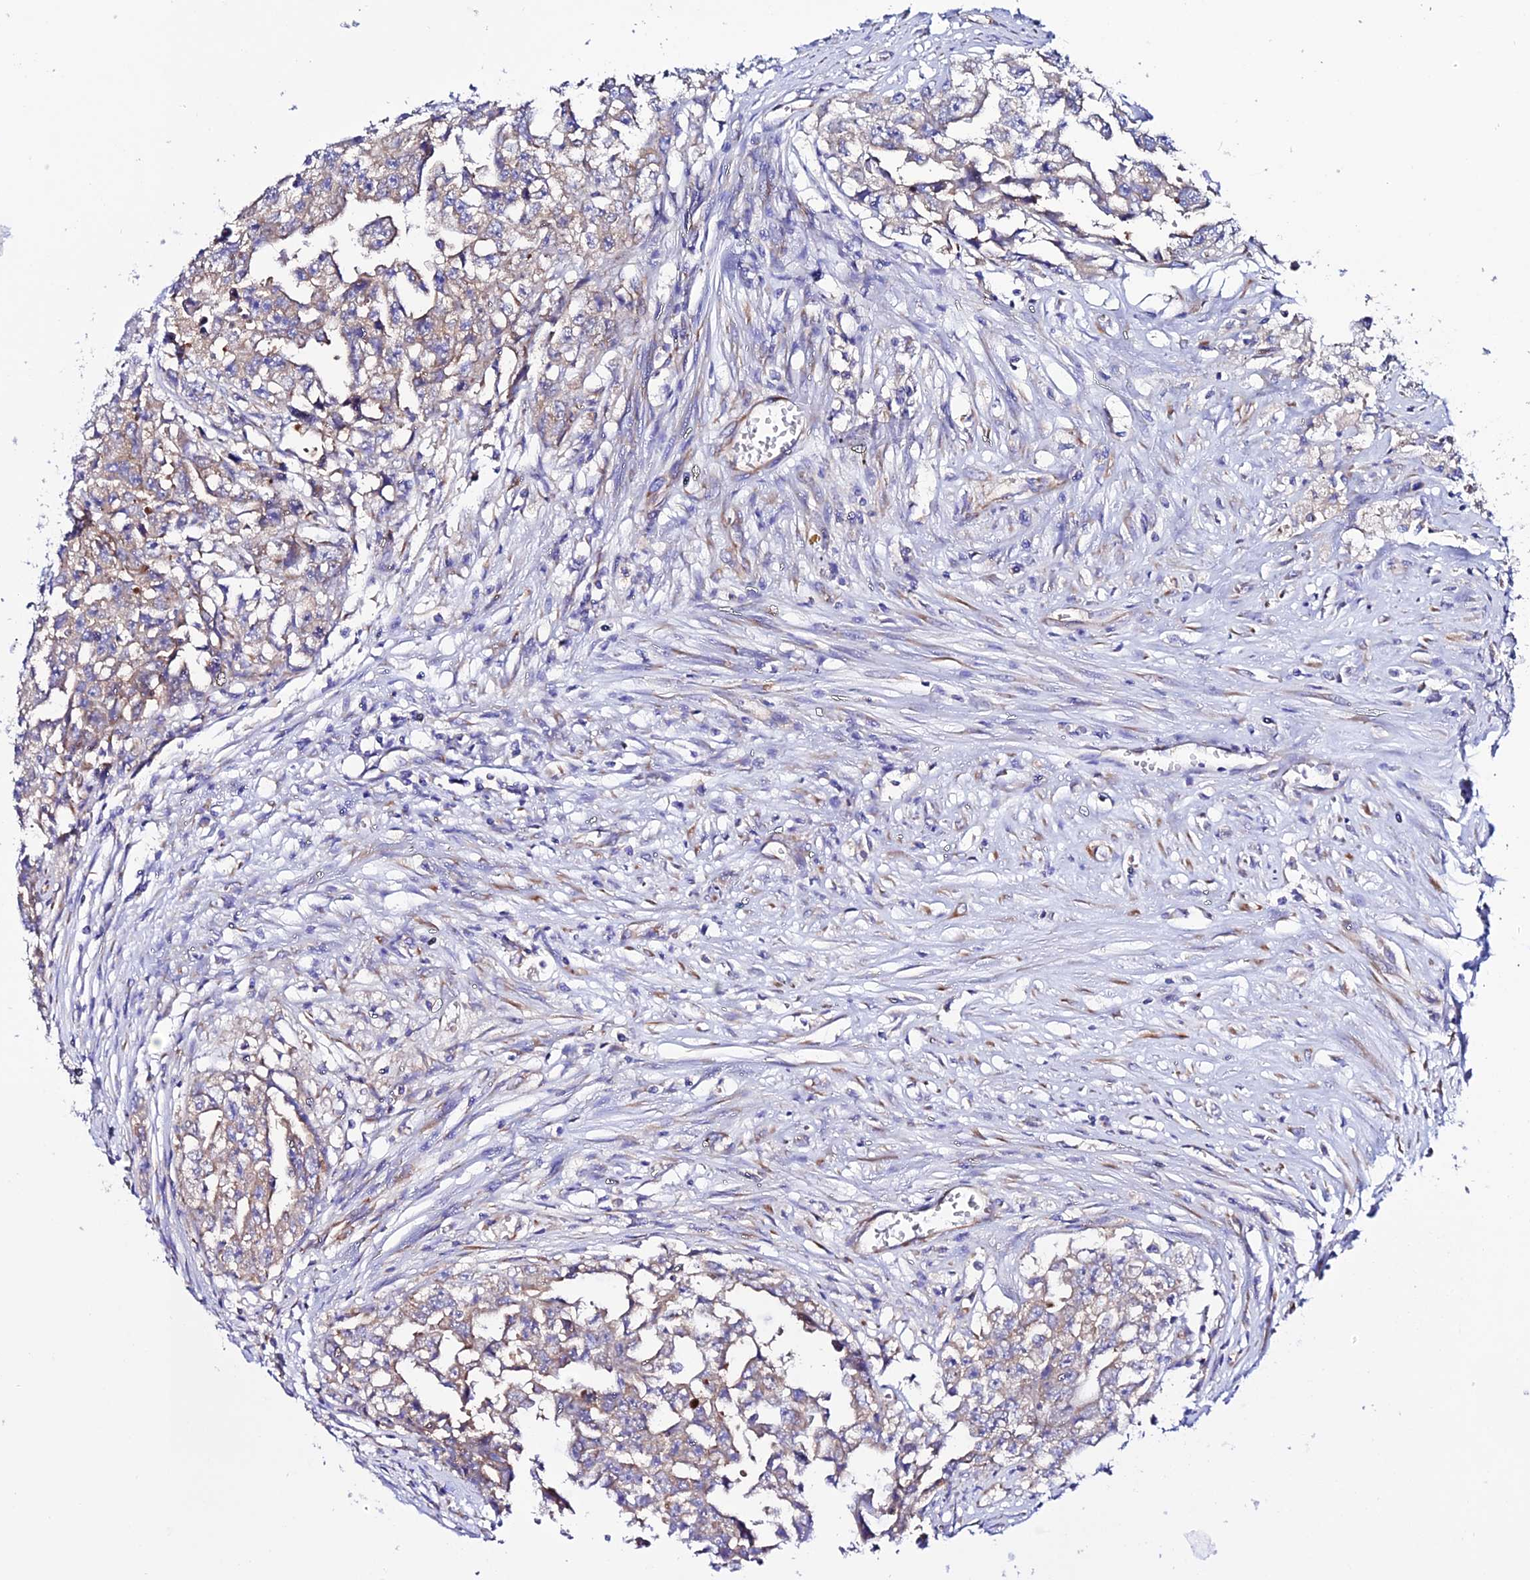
{"staining": {"intensity": "weak", "quantity": "25%-75%", "location": "cytoplasmic/membranous"}, "tissue": "testis cancer", "cell_type": "Tumor cells", "image_type": "cancer", "snomed": [{"axis": "morphology", "description": "Seminoma, NOS"}, {"axis": "morphology", "description": "Carcinoma, Embryonal, NOS"}, {"axis": "topography", "description": "Testis"}], "caption": "A histopathology image of testis cancer stained for a protein shows weak cytoplasmic/membranous brown staining in tumor cells.", "gene": "EEF1G", "patient": {"sex": "male", "age": 43}}